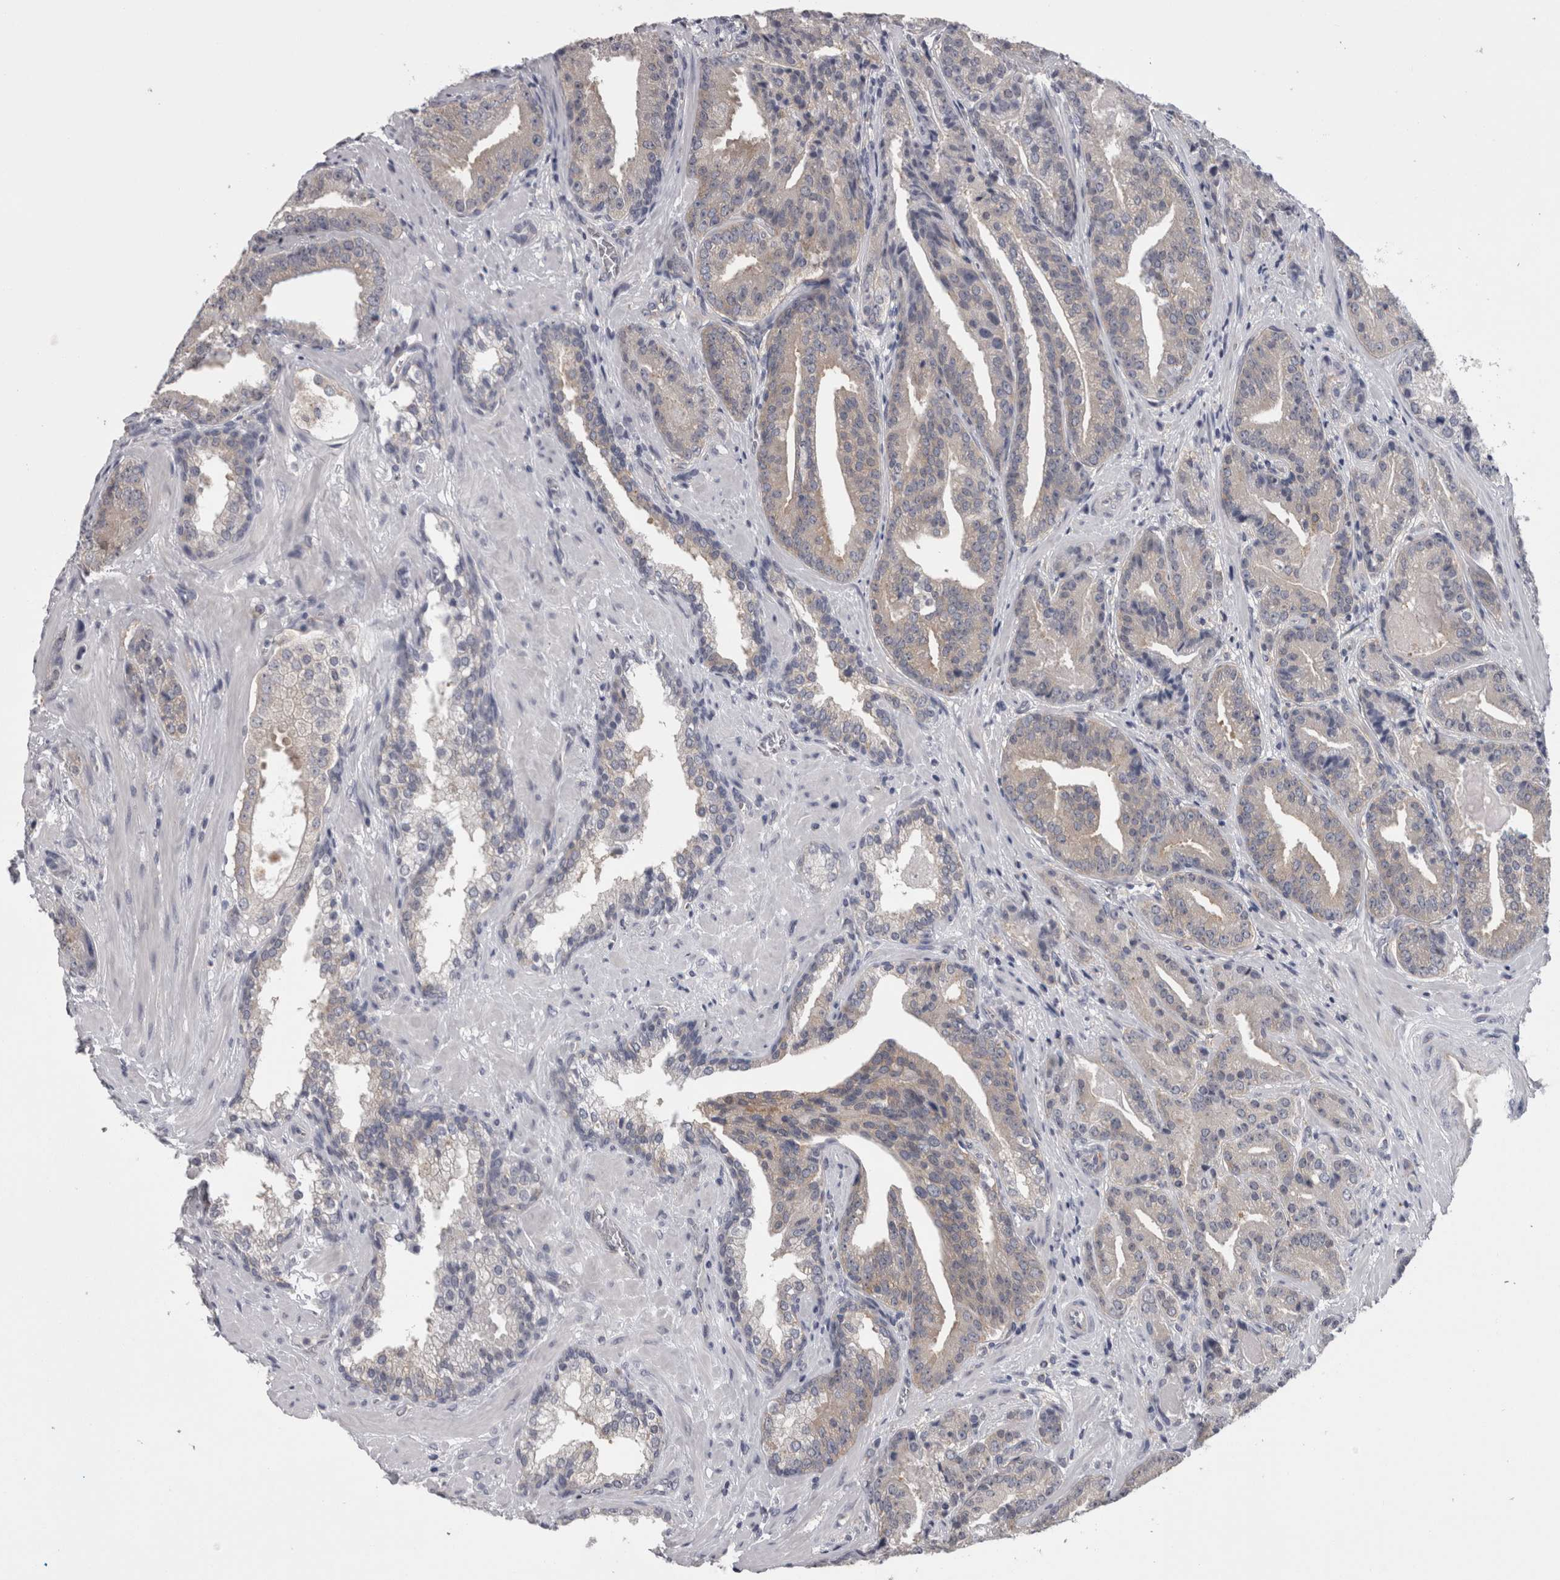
{"staining": {"intensity": "weak", "quantity": "<25%", "location": "cytoplasmic/membranous"}, "tissue": "prostate cancer", "cell_type": "Tumor cells", "image_type": "cancer", "snomed": [{"axis": "morphology", "description": "Adenocarcinoma, Low grade"}, {"axis": "topography", "description": "Prostate"}], "caption": "IHC histopathology image of neoplastic tissue: adenocarcinoma (low-grade) (prostate) stained with DAB reveals no significant protein expression in tumor cells.", "gene": "LYZL6", "patient": {"sex": "male", "age": 67}}